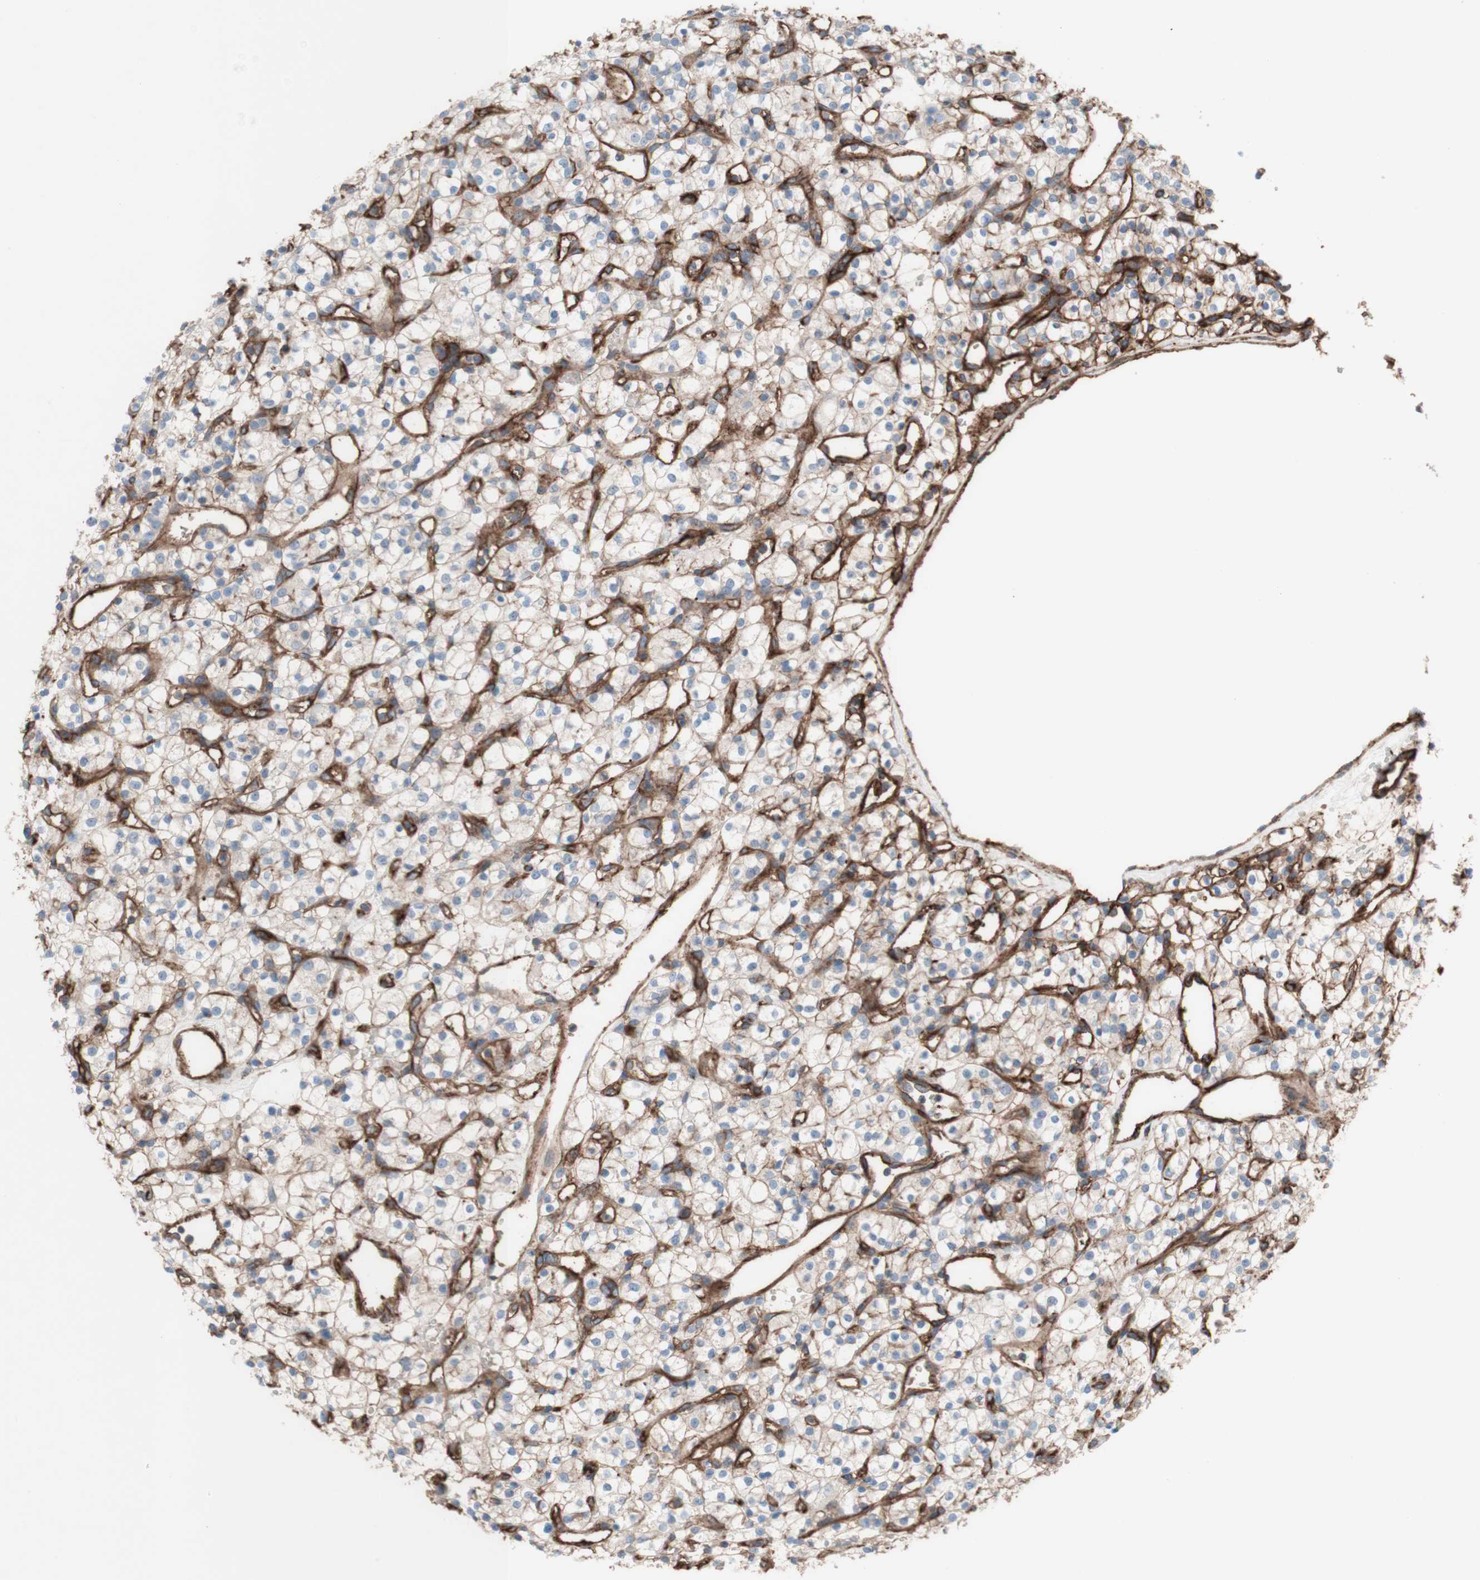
{"staining": {"intensity": "negative", "quantity": "none", "location": "none"}, "tissue": "renal cancer", "cell_type": "Tumor cells", "image_type": "cancer", "snomed": [{"axis": "morphology", "description": "Adenocarcinoma, NOS"}, {"axis": "topography", "description": "Kidney"}], "caption": "Renal cancer was stained to show a protein in brown. There is no significant staining in tumor cells. (Immunohistochemistry (ihc), brightfield microscopy, high magnification).", "gene": "CD46", "patient": {"sex": "female", "age": 60}}